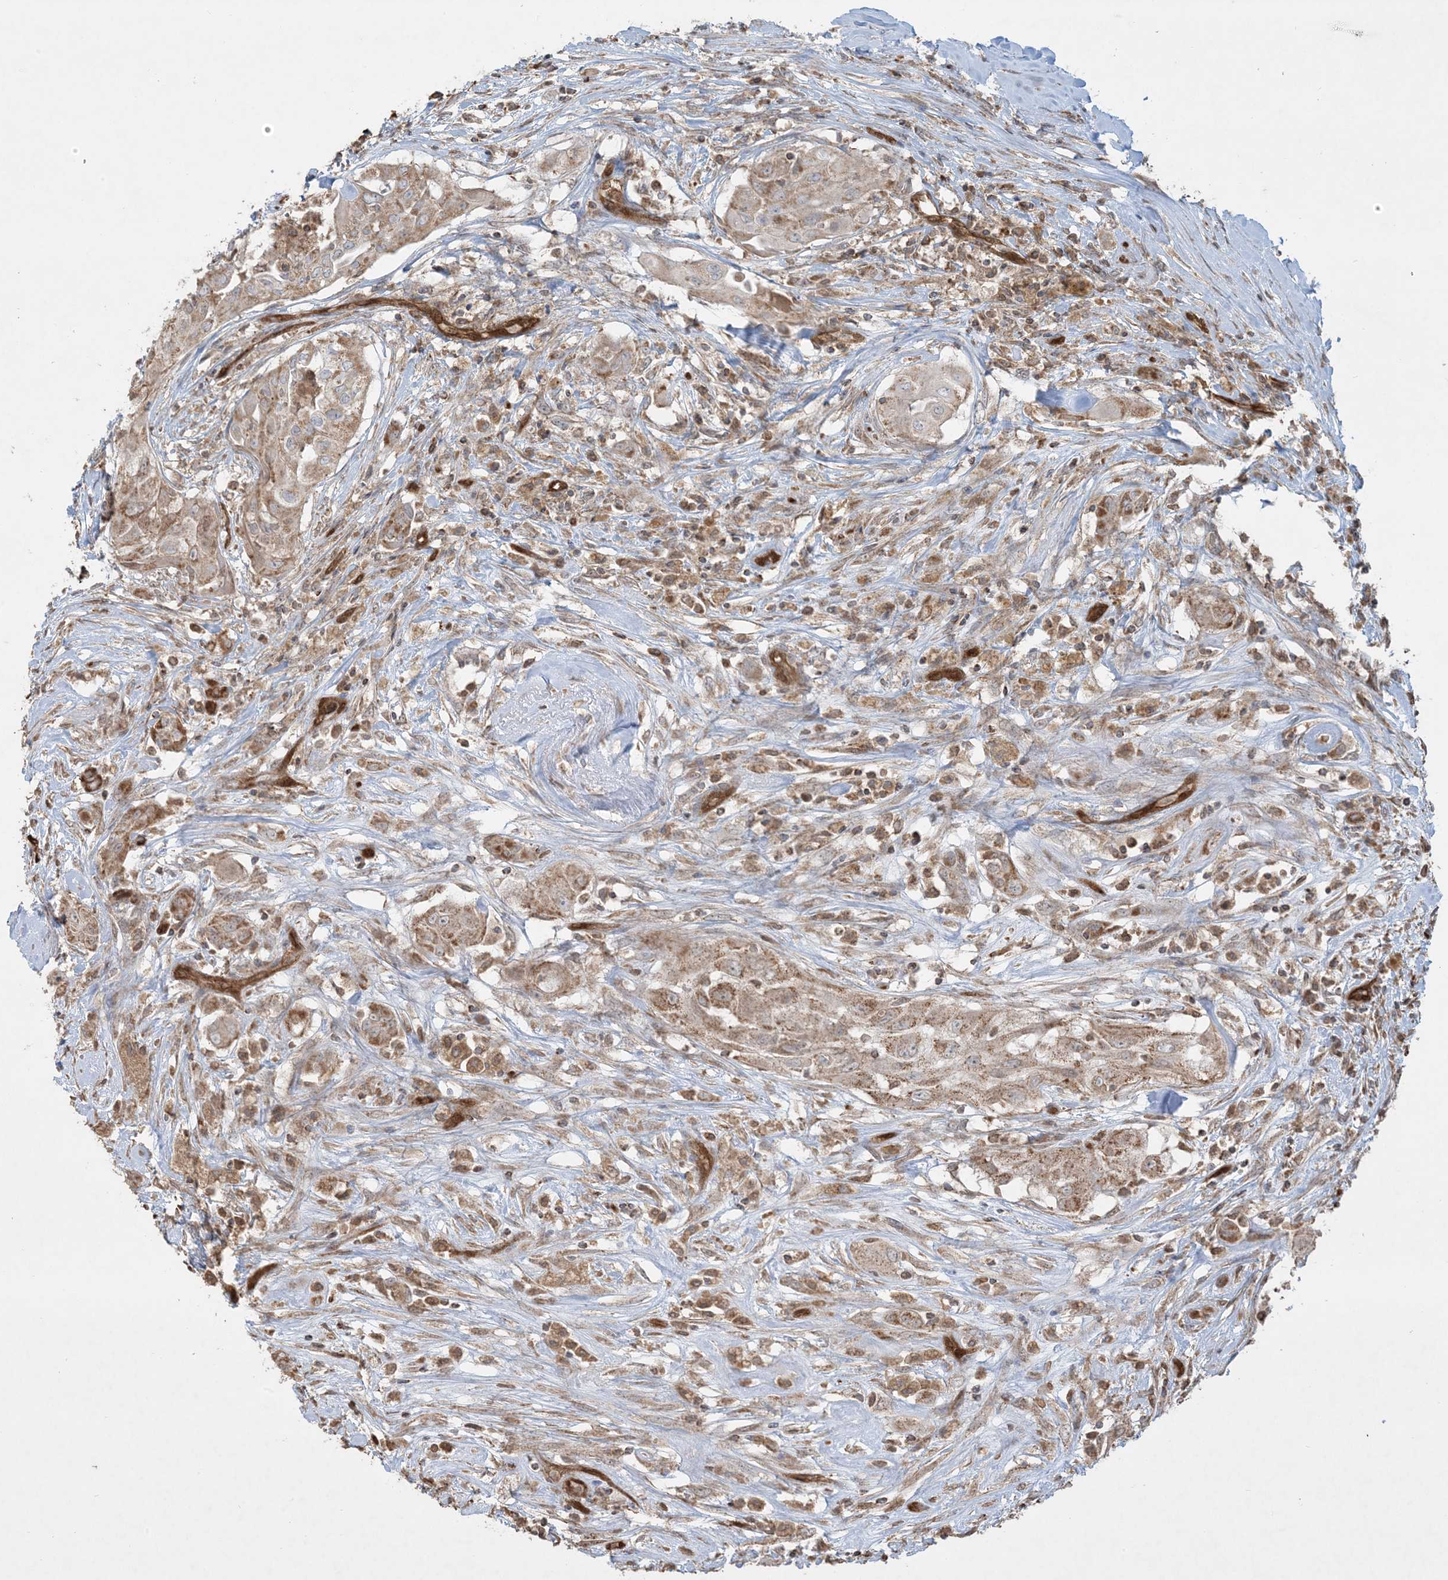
{"staining": {"intensity": "moderate", "quantity": ">75%", "location": "cytoplasmic/membranous"}, "tissue": "thyroid cancer", "cell_type": "Tumor cells", "image_type": "cancer", "snomed": [{"axis": "morphology", "description": "Papillary adenocarcinoma, NOS"}, {"axis": "topography", "description": "Thyroid gland"}], "caption": "DAB (3,3'-diaminobenzidine) immunohistochemical staining of thyroid papillary adenocarcinoma shows moderate cytoplasmic/membranous protein positivity in about >75% of tumor cells.", "gene": "PPM1F", "patient": {"sex": "female", "age": 59}}